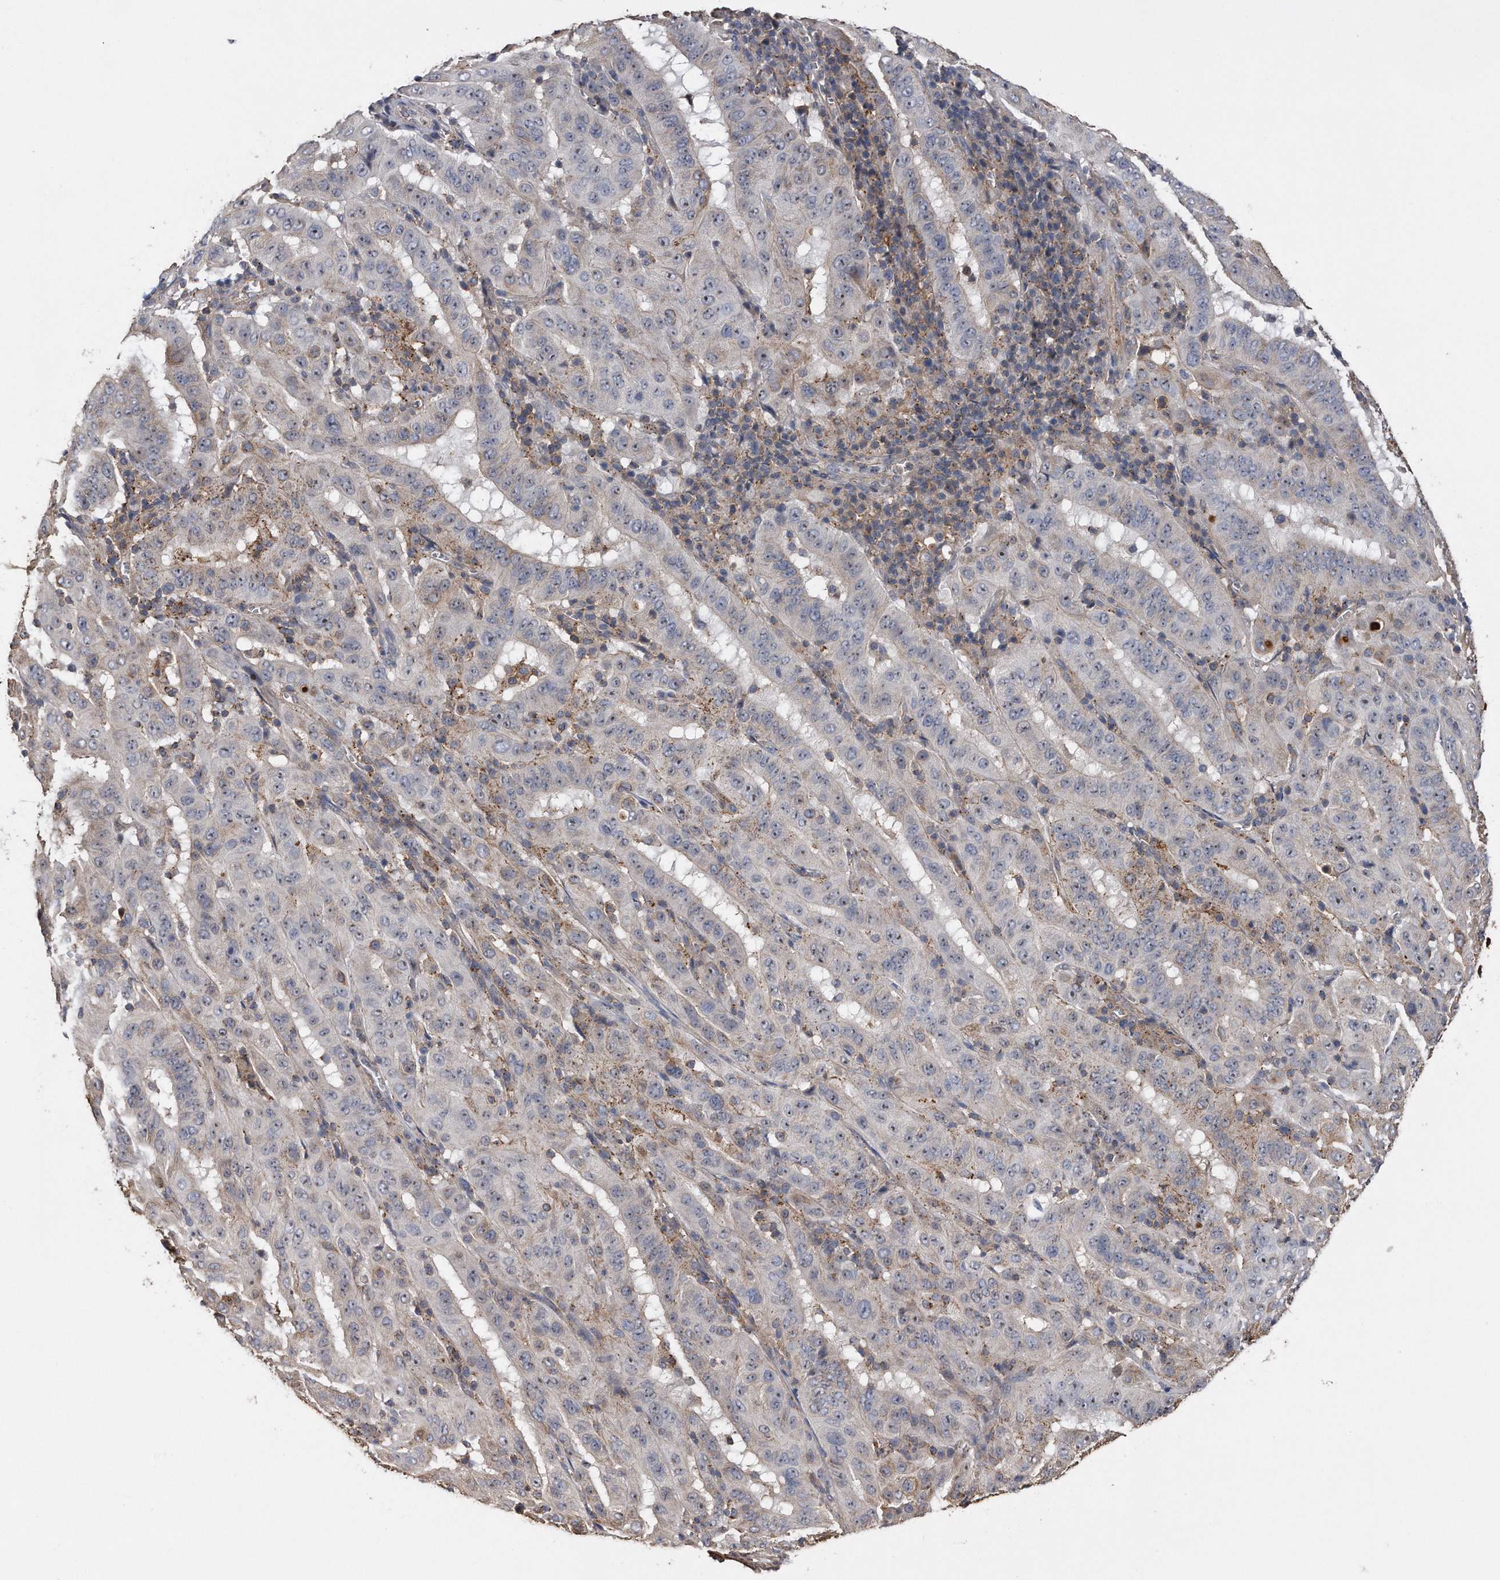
{"staining": {"intensity": "weak", "quantity": "<25%", "location": "cytoplasmic/membranous"}, "tissue": "pancreatic cancer", "cell_type": "Tumor cells", "image_type": "cancer", "snomed": [{"axis": "morphology", "description": "Adenocarcinoma, NOS"}, {"axis": "topography", "description": "Pancreas"}], "caption": "Pancreatic cancer was stained to show a protein in brown. There is no significant expression in tumor cells.", "gene": "KCND3", "patient": {"sex": "male", "age": 63}}